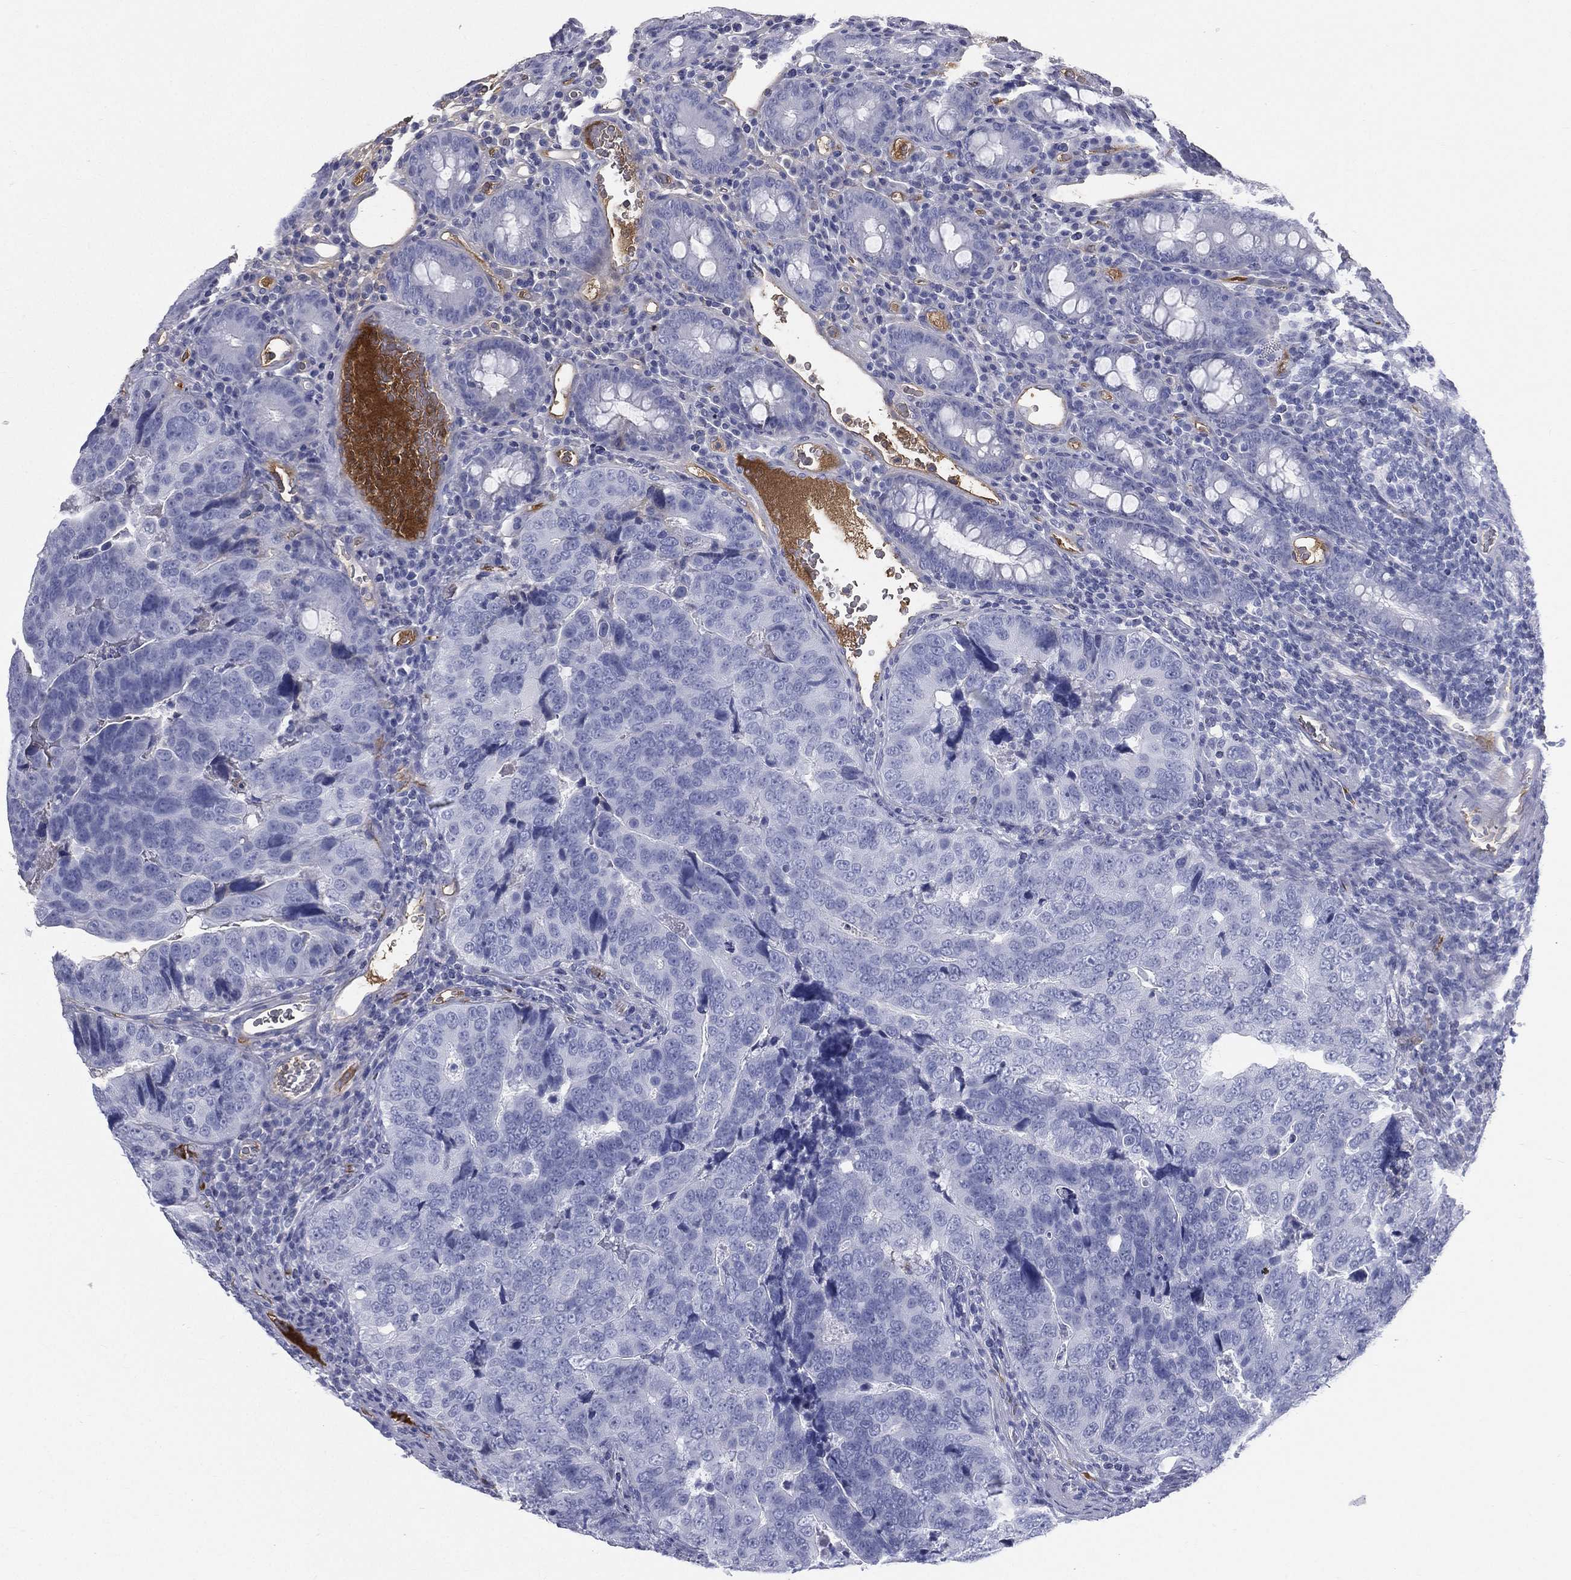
{"staining": {"intensity": "negative", "quantity": "none", "location": "none"}, "tissue": "colorectal cancer", "cell_type": "Tumor cells", "image_type": "cancer", "snomed": [{"axis": "morphology", "description": "Adenocarcinoma, NOS"}, {"axis": "topography", "description": "Colon"}], "caption": "Protein analysis of colorectal cancer (adenocarcinoma) demonstrates no significant staining in tumor cells.", "gene": "HP", "patient": {"sex": "female", "age": 72}}